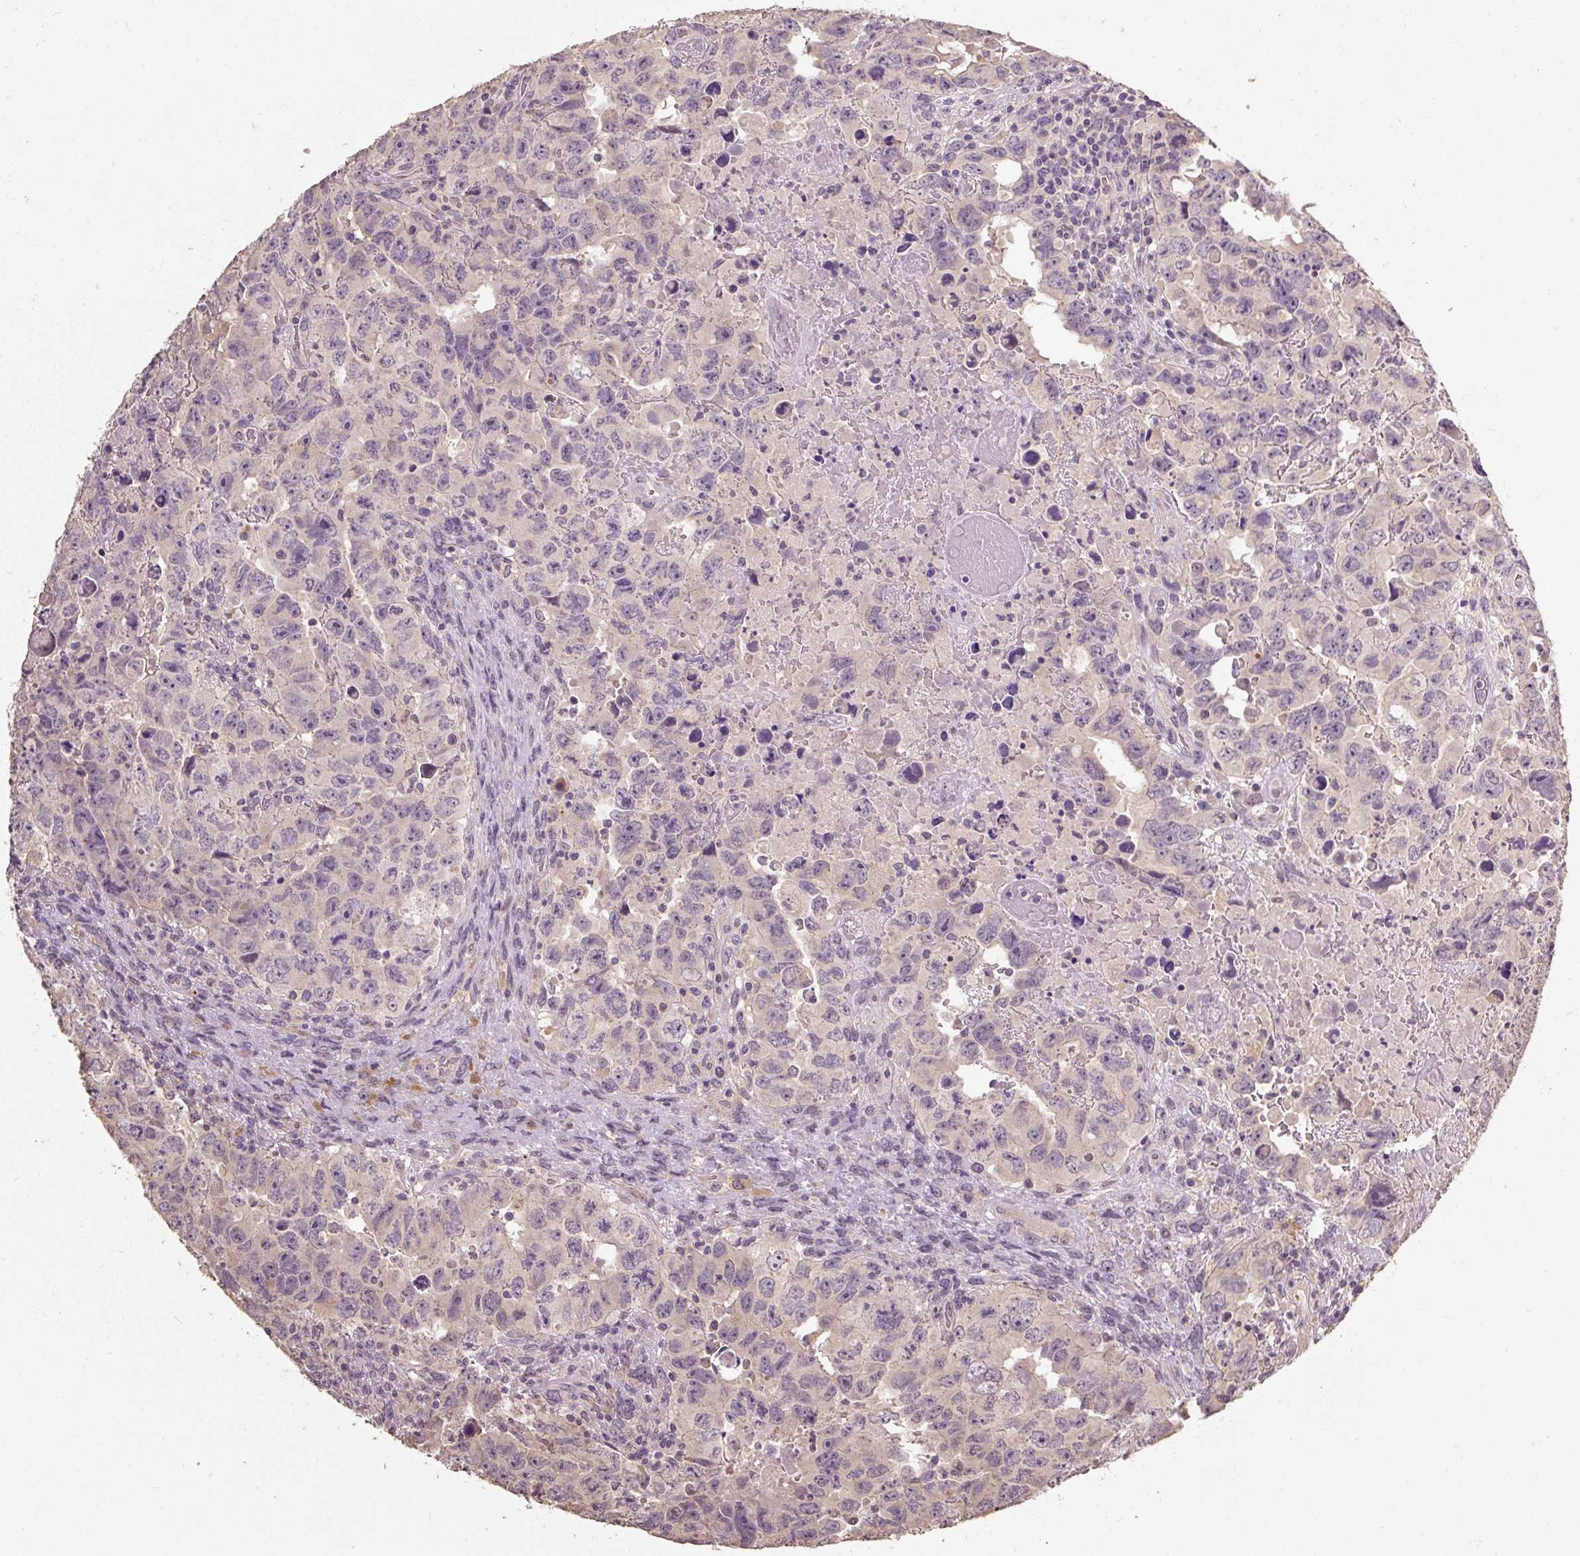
{"staining": {"intensity": "negative", "quantity": "none", "location": "none"}, "tissue": "testis cancer", "cell_type": "Tumor cells", "image_type": "cancer", "snomed": [{"axis": "morphology", "description": "Carcinoma, Embryonal, NOS"}, {"axis": "topography", "description": "Testis"}], "caption": "A photomicrograph of human testis cancer (embryonal carcinoma) is negative for staining in tumor cells.", "gene": "CFAP65", "patient": {"sex": "male", "age": 24}}